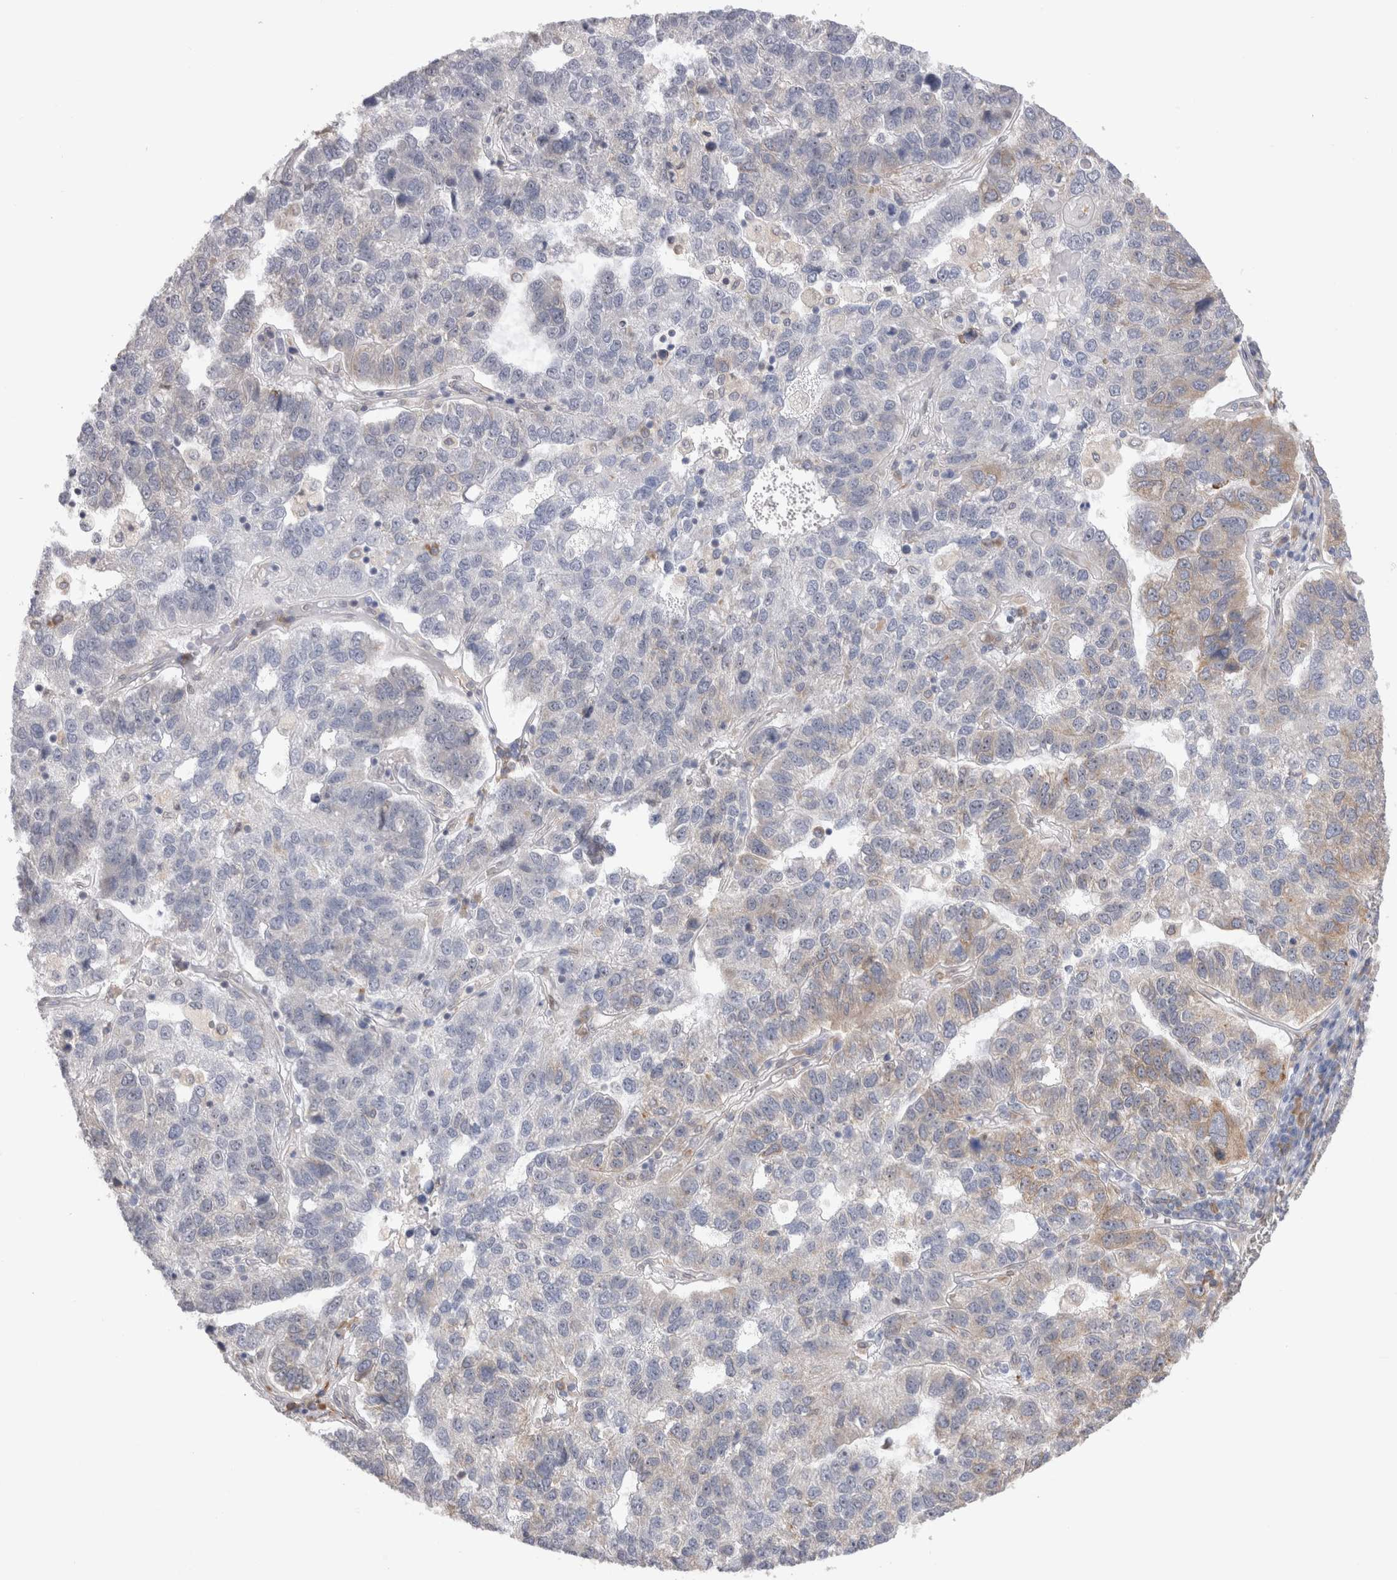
{"staining": {"intensity": "weak", "quantity": "<25%", "location": "cytoplasmic/membranous"}, "tissue": "pancreatic cancer", "cell_type": "Tumor cells", "image_type": "cancer", "snomed": [{"axis": "morphology", "description": "Adenocarcinoma, NOS"}, {"axis": "topography", "description": "Pancreas"}], "caption": "Immunohistochemistry (IHC) photomicrograph of neoplastic tissue: adenocarcinoma (pancreatic) stained with DAB (3,3'-diaminobenzidine) demonstrates no significant protein staining in tumor cells.", "gene": "VCPIP1", "patient": {"sex": "female", "age": 61}}